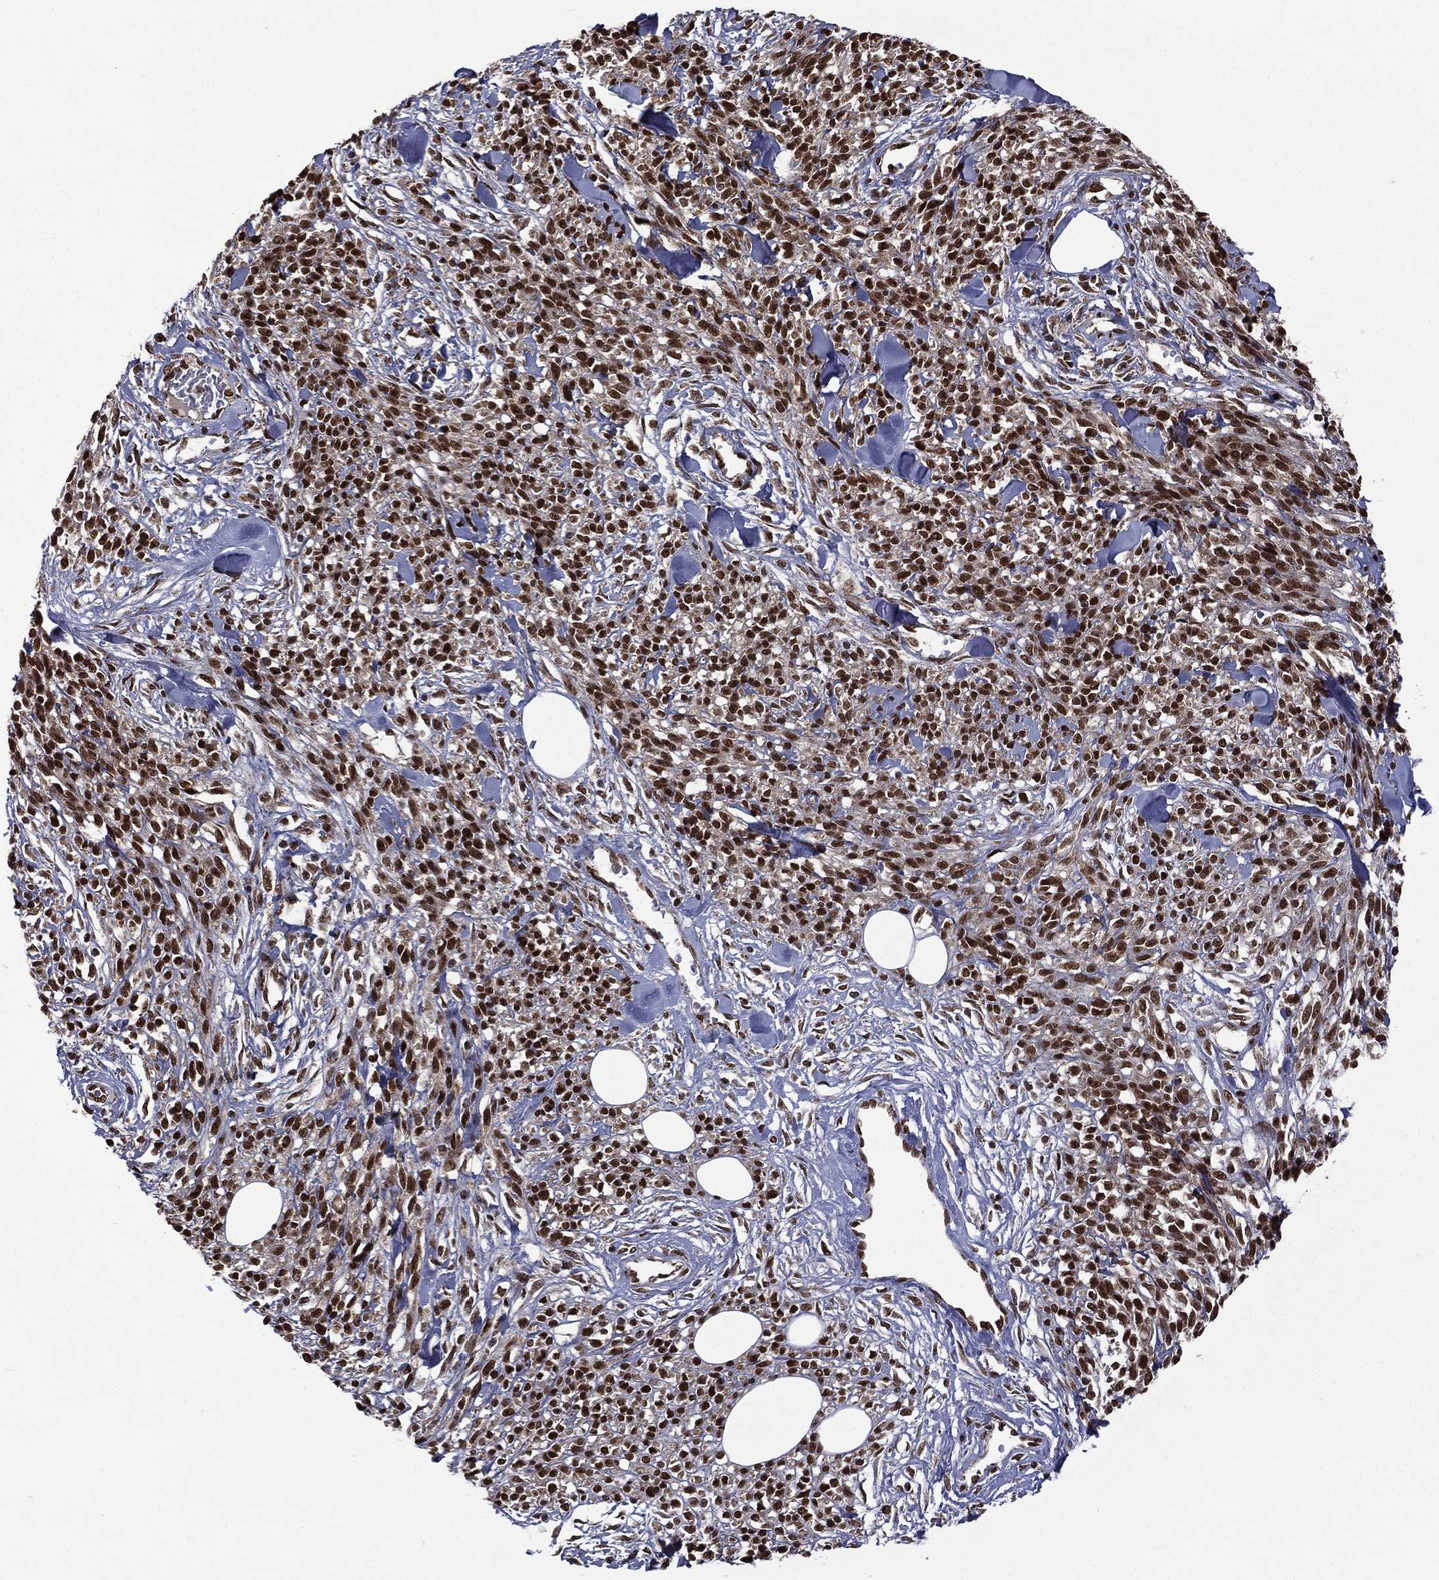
{"staining": {"intensity": "strong", "quantity": ">75%", "location": "nuclear"}, "tissue": "melanoma", "cell_type": "Tumor cells", "image_type": "cancer", "snomed": [{"axis": "morphology", "description": "Malignant melanoma, NOS"}, {"axis": "topography", "description": "Skin"}, {"axis": "topography", "description": "Skin of trunk"}], "caption": "A high amount of strong nuclear positivity is seen in approximately >75% of tumor cells in malignant melanoma tissue.", "gene": "C5orf24", "patient": {"sex": "male", "age": 74}}